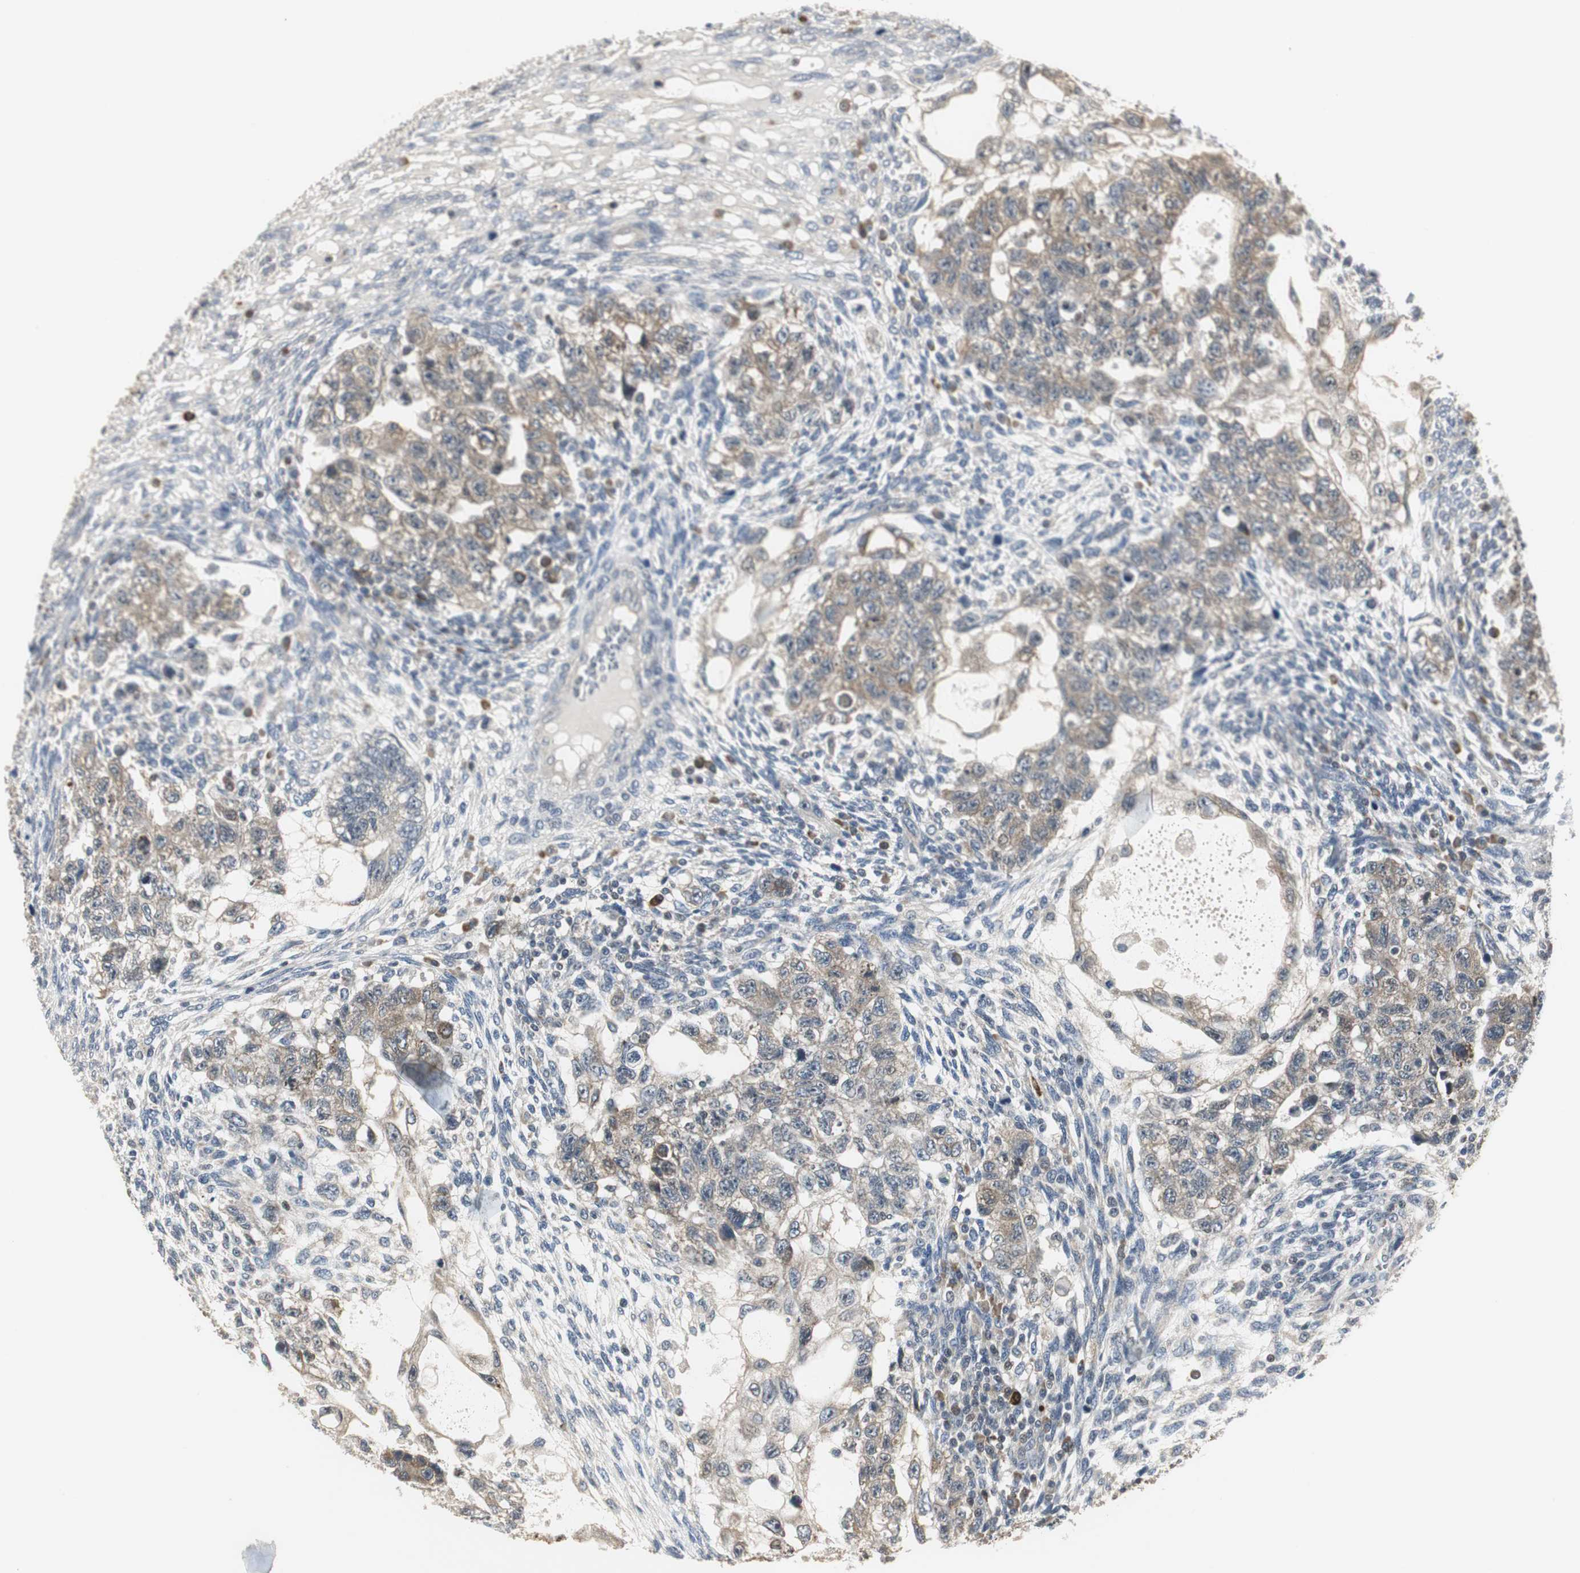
{"staining": {"intensity": "weak", "quantity": ">75%", "location": "cytoplasmic/membranous"}, "tissue": "testis cancer", "cell_type": "Tumor cells", "image_type": "cancer", "snomed": [{"axis": "morphology", "description": "Normal tissue, NOS"}, {"axis": "morphology", "description": "Carcinoma, Embryonal, NOS"}, {"axis": "topography", "description": "Testis"}], "caption": "Protein expression analysis of embryonal carcinoma (testis) displays weak cytoplasmic/membranous expression in approximately >75% of tumor cells. The protein is shown in brown color, while the nuclei are stained blue.", "gene": "CCT5", "patient": {"sex": "male", "age": 36}}